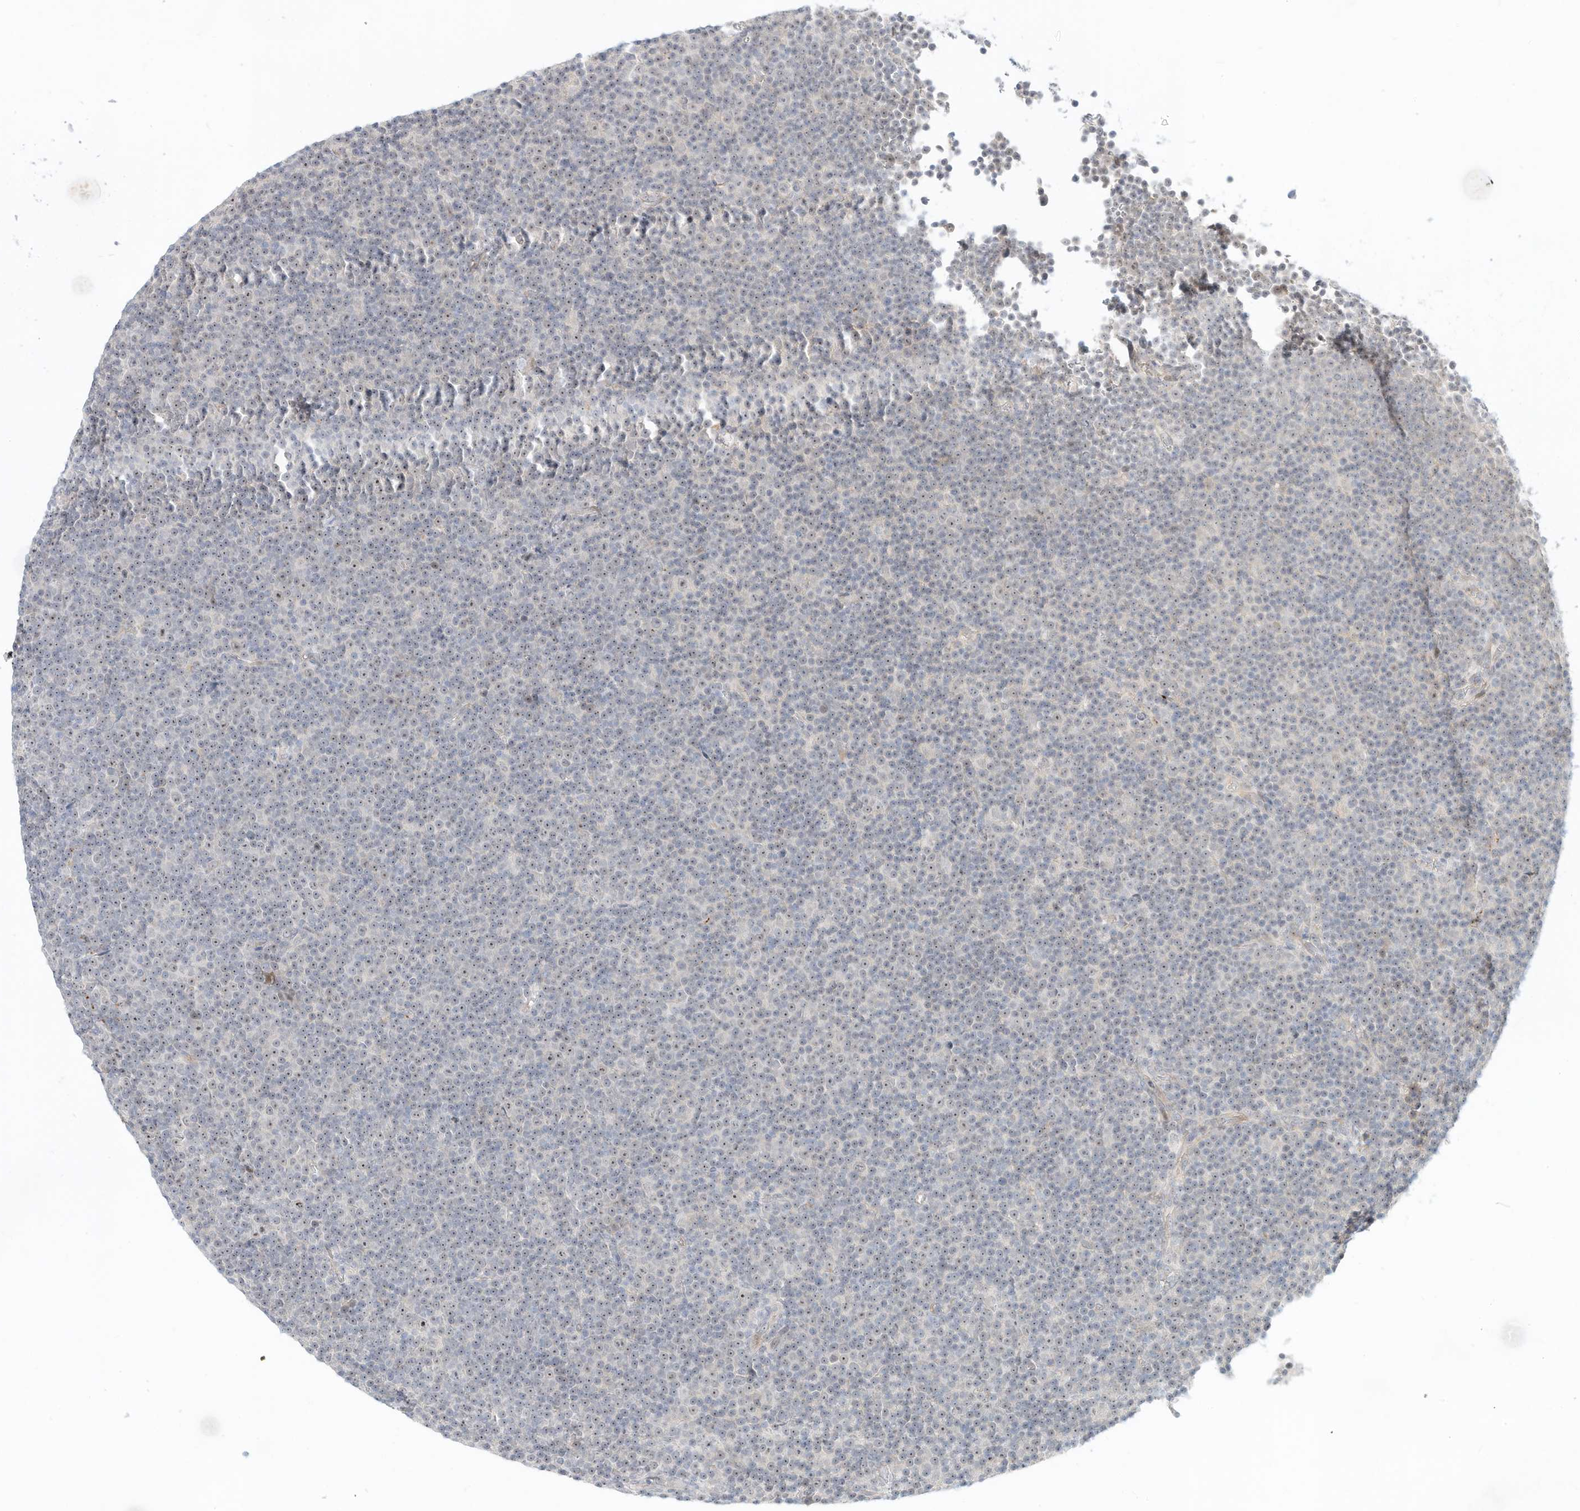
{"staining": {"intensity": "weak", "quantity": "<25%", "location": "nuclear"}, "tissue": "lymphoma", "cell_type": "Tumor cells", "image_type": "cancer", "snomed": [{"axis": "morphology", "description": "Malignant lymphoma, non-Hodgkin's type, Low grade"}, {"axis": "topography", "description": "Lymph node"}], "caption": "Immunohistochemistry photomicrograph of neoplastic tissue: malignant lymphoma, non-Hodgkin's type (low-grade) stained with DAB reveals no significant protein expression in tumor cells.", "gene": "PAK6", "patient": {"sex": "female", "age": 67}}